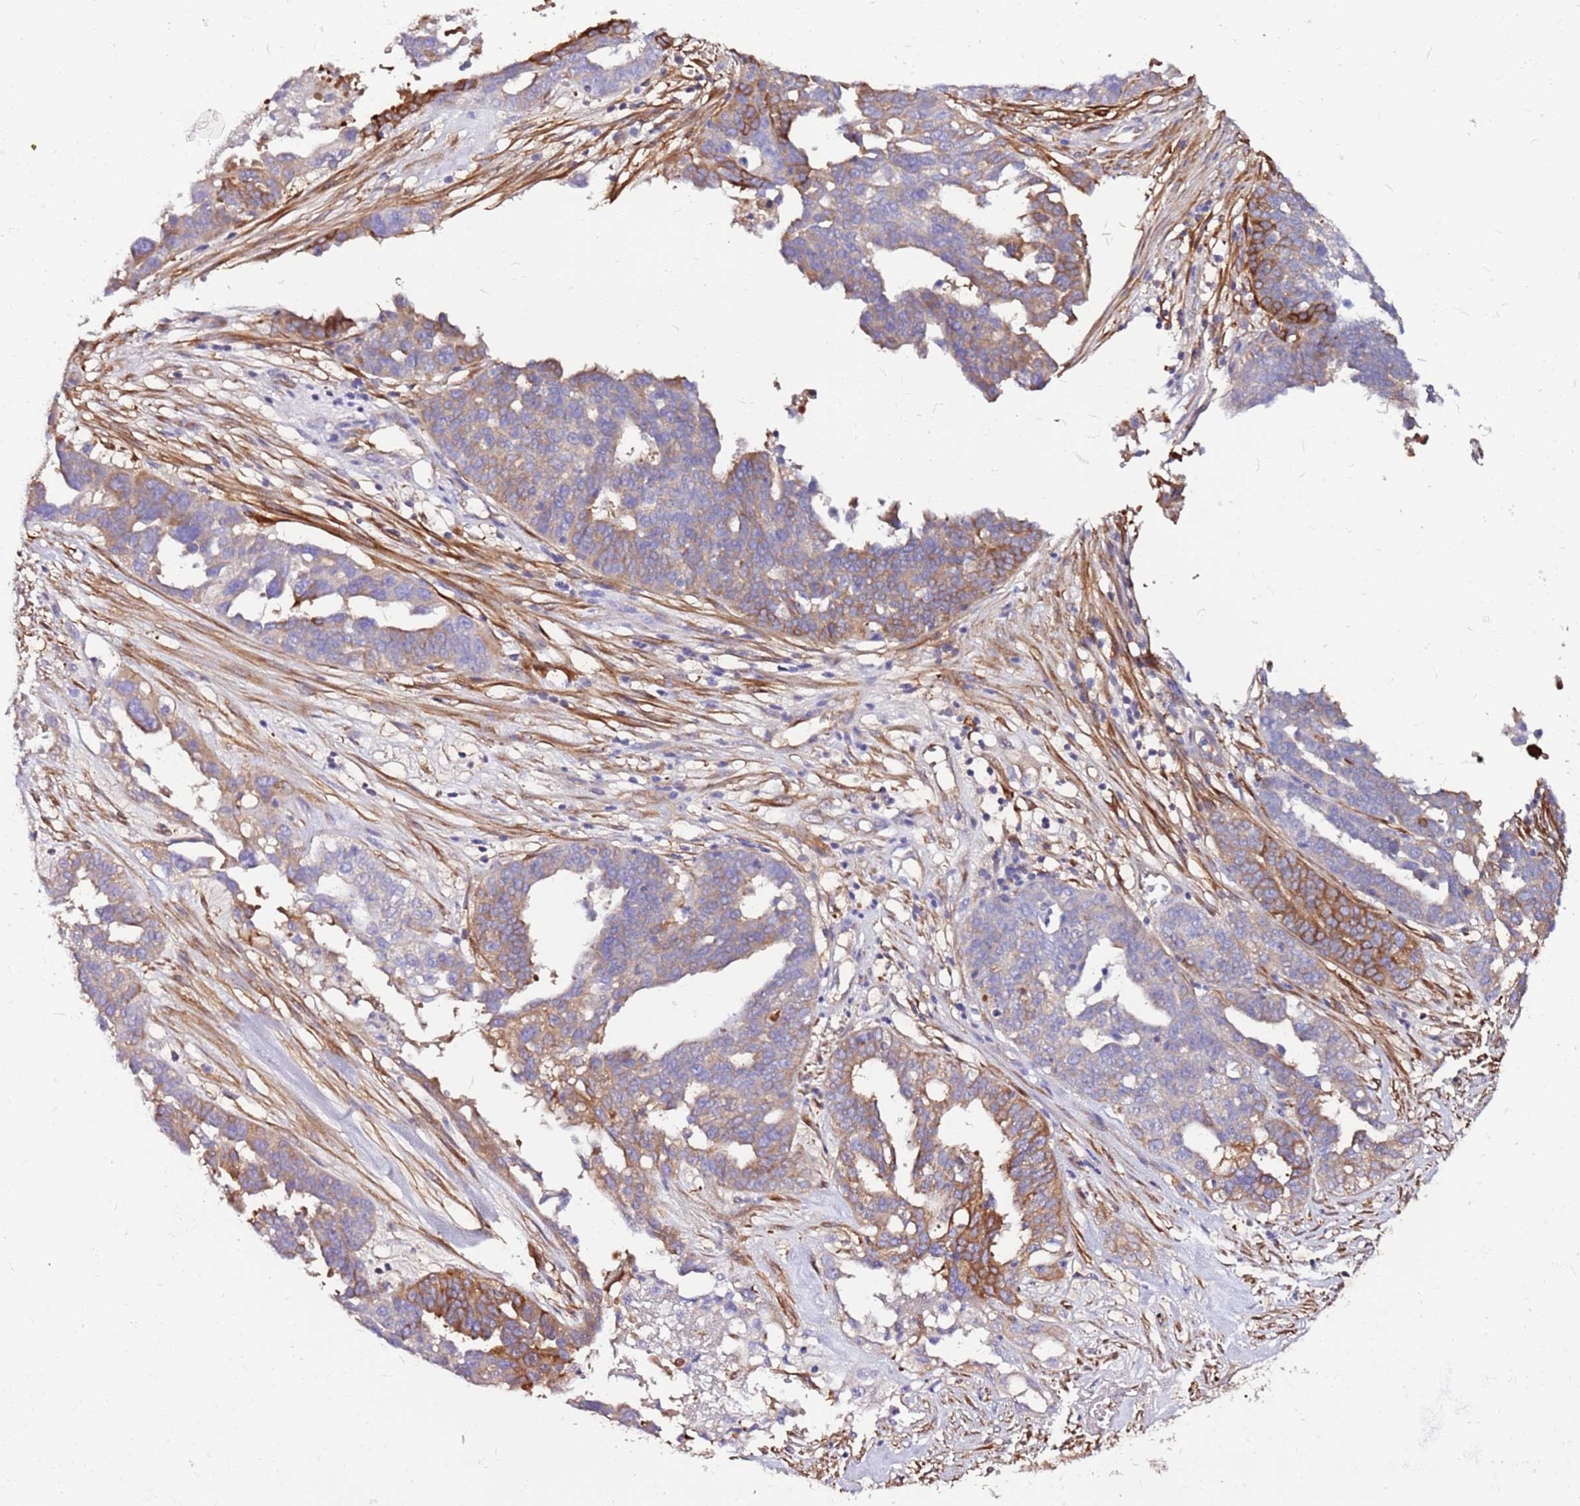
{"staining": {"intensity": "moderate", "quantity": "25%-75%", "location": "cytoplasmic/membranous"}, "tissue": "ovarian cancer", "cell_type": "Tumor cells", "image_type": "cancer", "snomed": [{"axis": "morphology", "description": "Cystadenocarcinoma, serous, NOS"}, {"axis": "topography", "description": "Ovary"}], "caption": "Serous cystadenocarcinoma (ovarian) stained with a brown dye exhibits moderate cytoplasmic/membranous positive expression in approximately 25%-75% of tumor cells.", "gene": "FAM174C", "patient": {"sex": "female", "age": 59}}